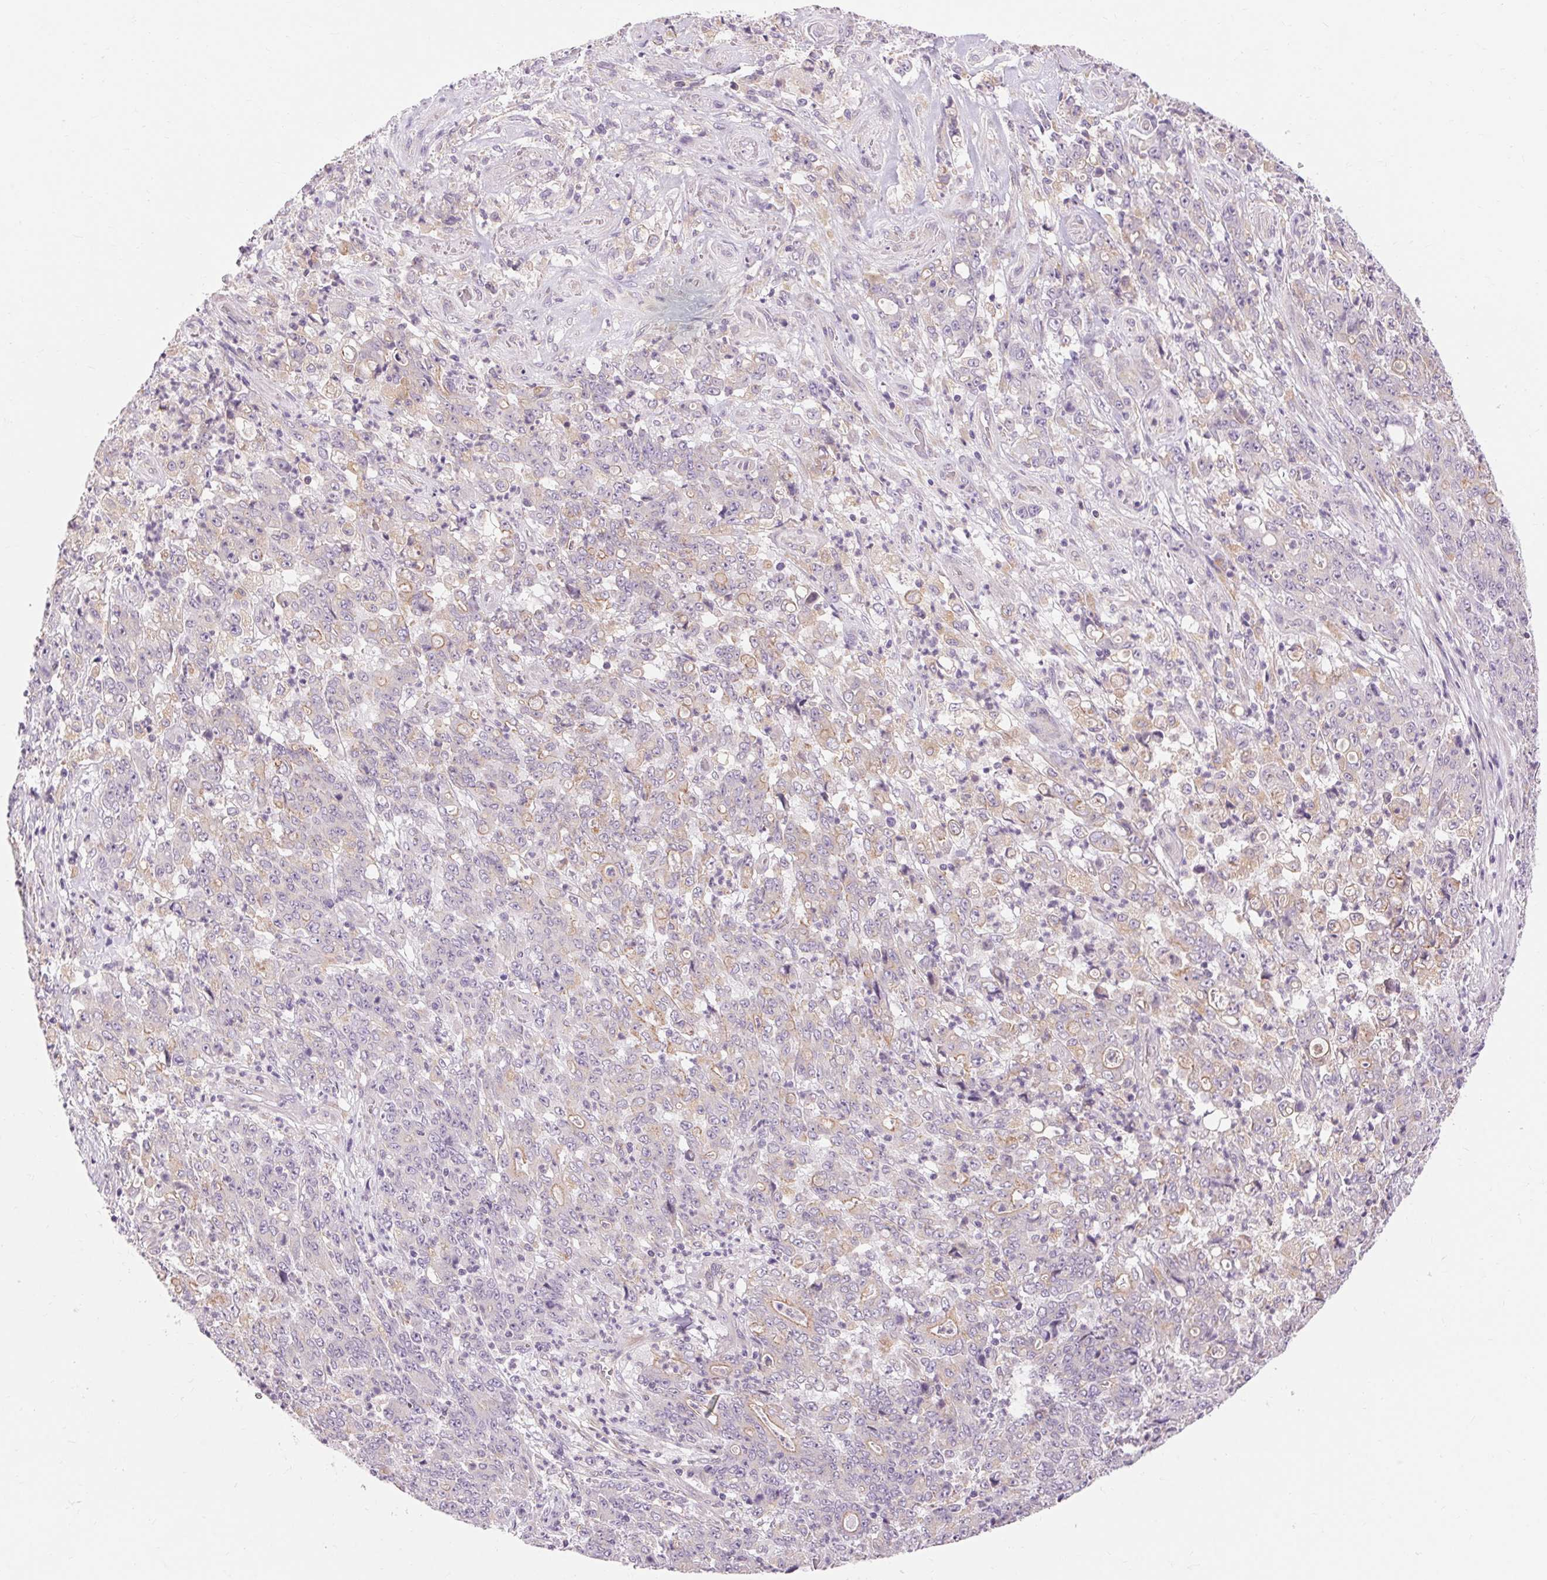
{"staining": {"intensity": "weak", "quantity": "<25%", "location": "cytoplasmic/membranous"}, "tissue": "stomach cancer", "cell_type": "Tumor cells", "image_type": "cancer", "snomed": [{"axis": "morphology", "description": "Adenocarcinoma, NOS"}, {"axis": "topography", "description": "Stomach, lower"}], "caption": "A high-resolution micrograph shows IHC staining of adenocarcinoma (stomach), which shows no significant staining in tumor cells.", "gene": "TM6SF1", "patient": {"sex": "female", "age": 71}}